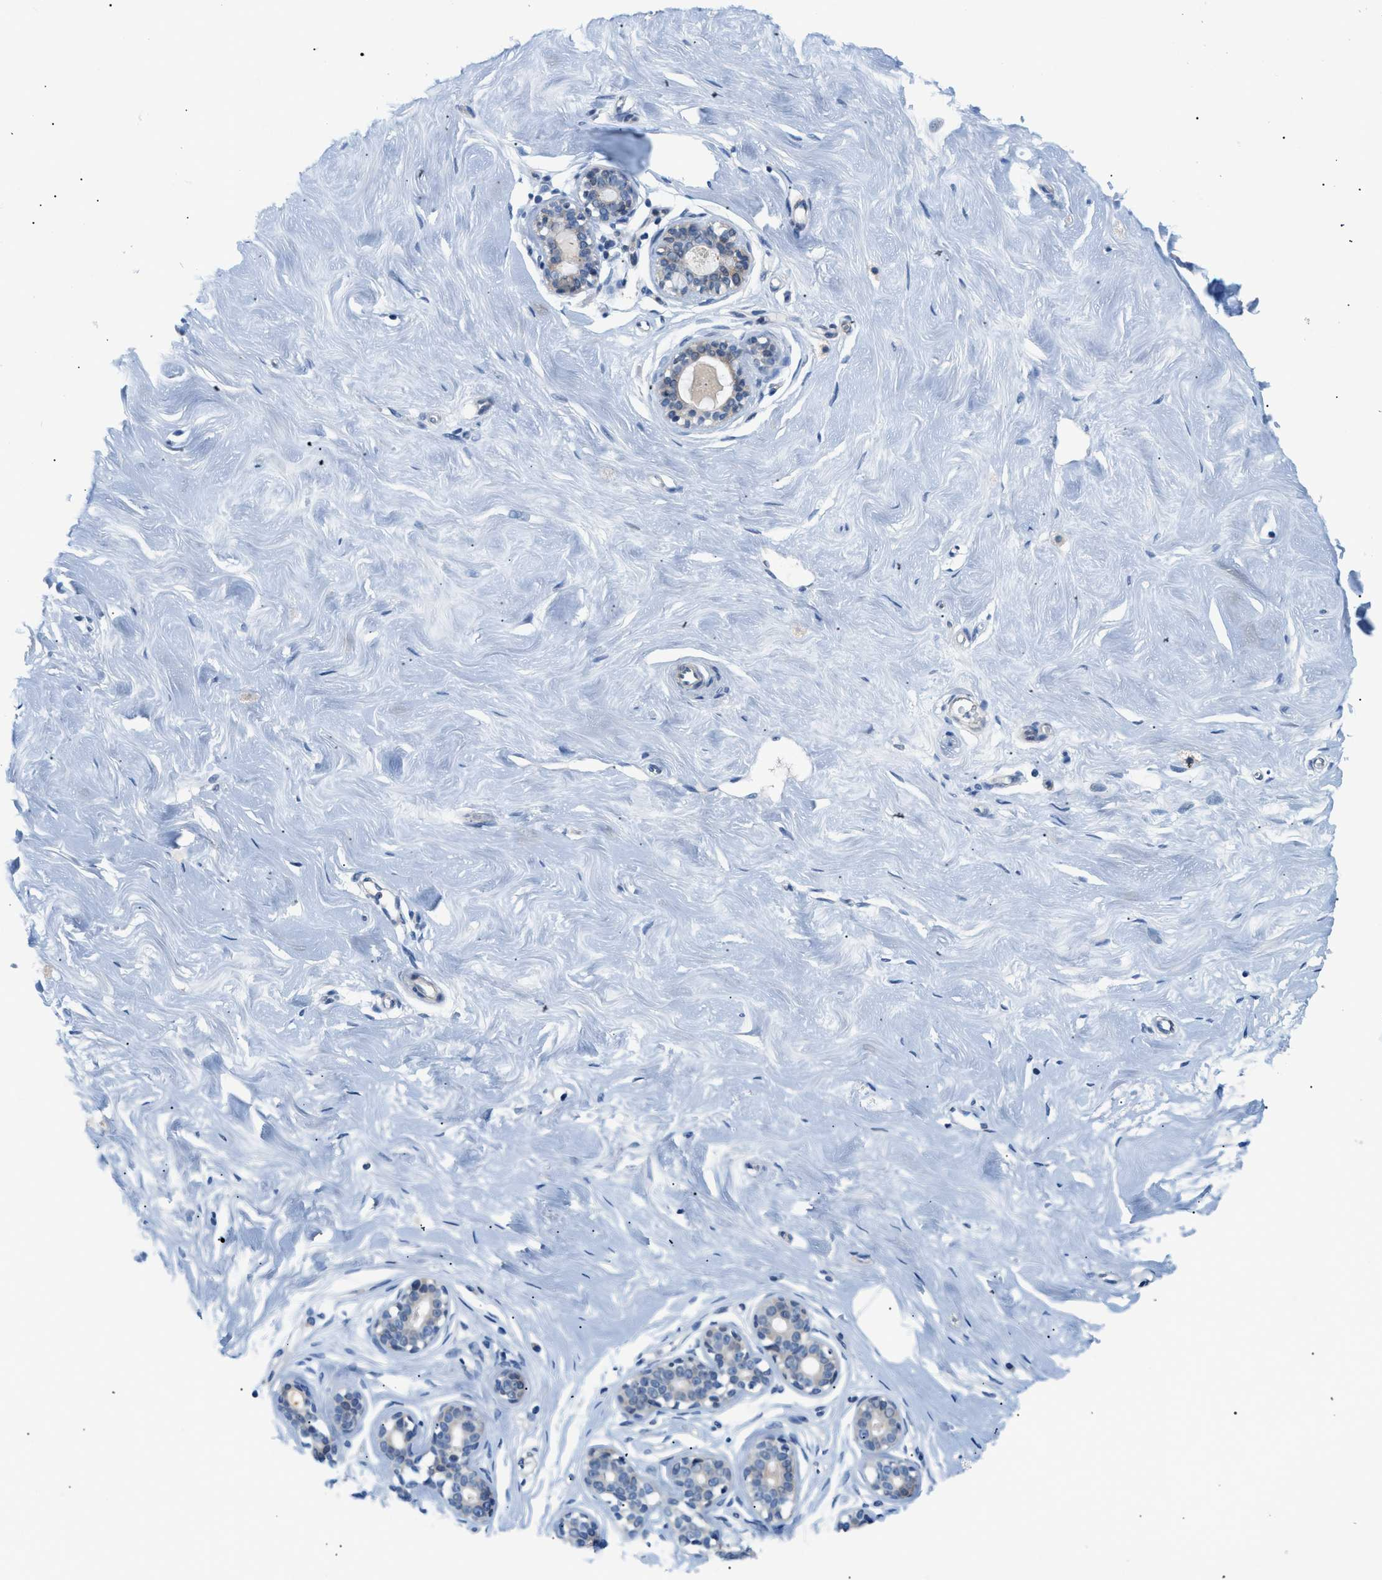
{"staining": {"intensity": "negative", "quantity": "none", "location": "none"}, "tissue": "breast", "cell_type": "Adipocytes", "image_type": "normal", "snomed": [{"axis": "morphology", "description": "Normal tissue, NOS"}, {"axis": "topography", "description": "Breast"}], "caption": "Breast was stained to show a protein in brown. There is no significant expression in adipocytes.", "gene": "FDCSP", "patient": {"sex": "female", "age": 23}}